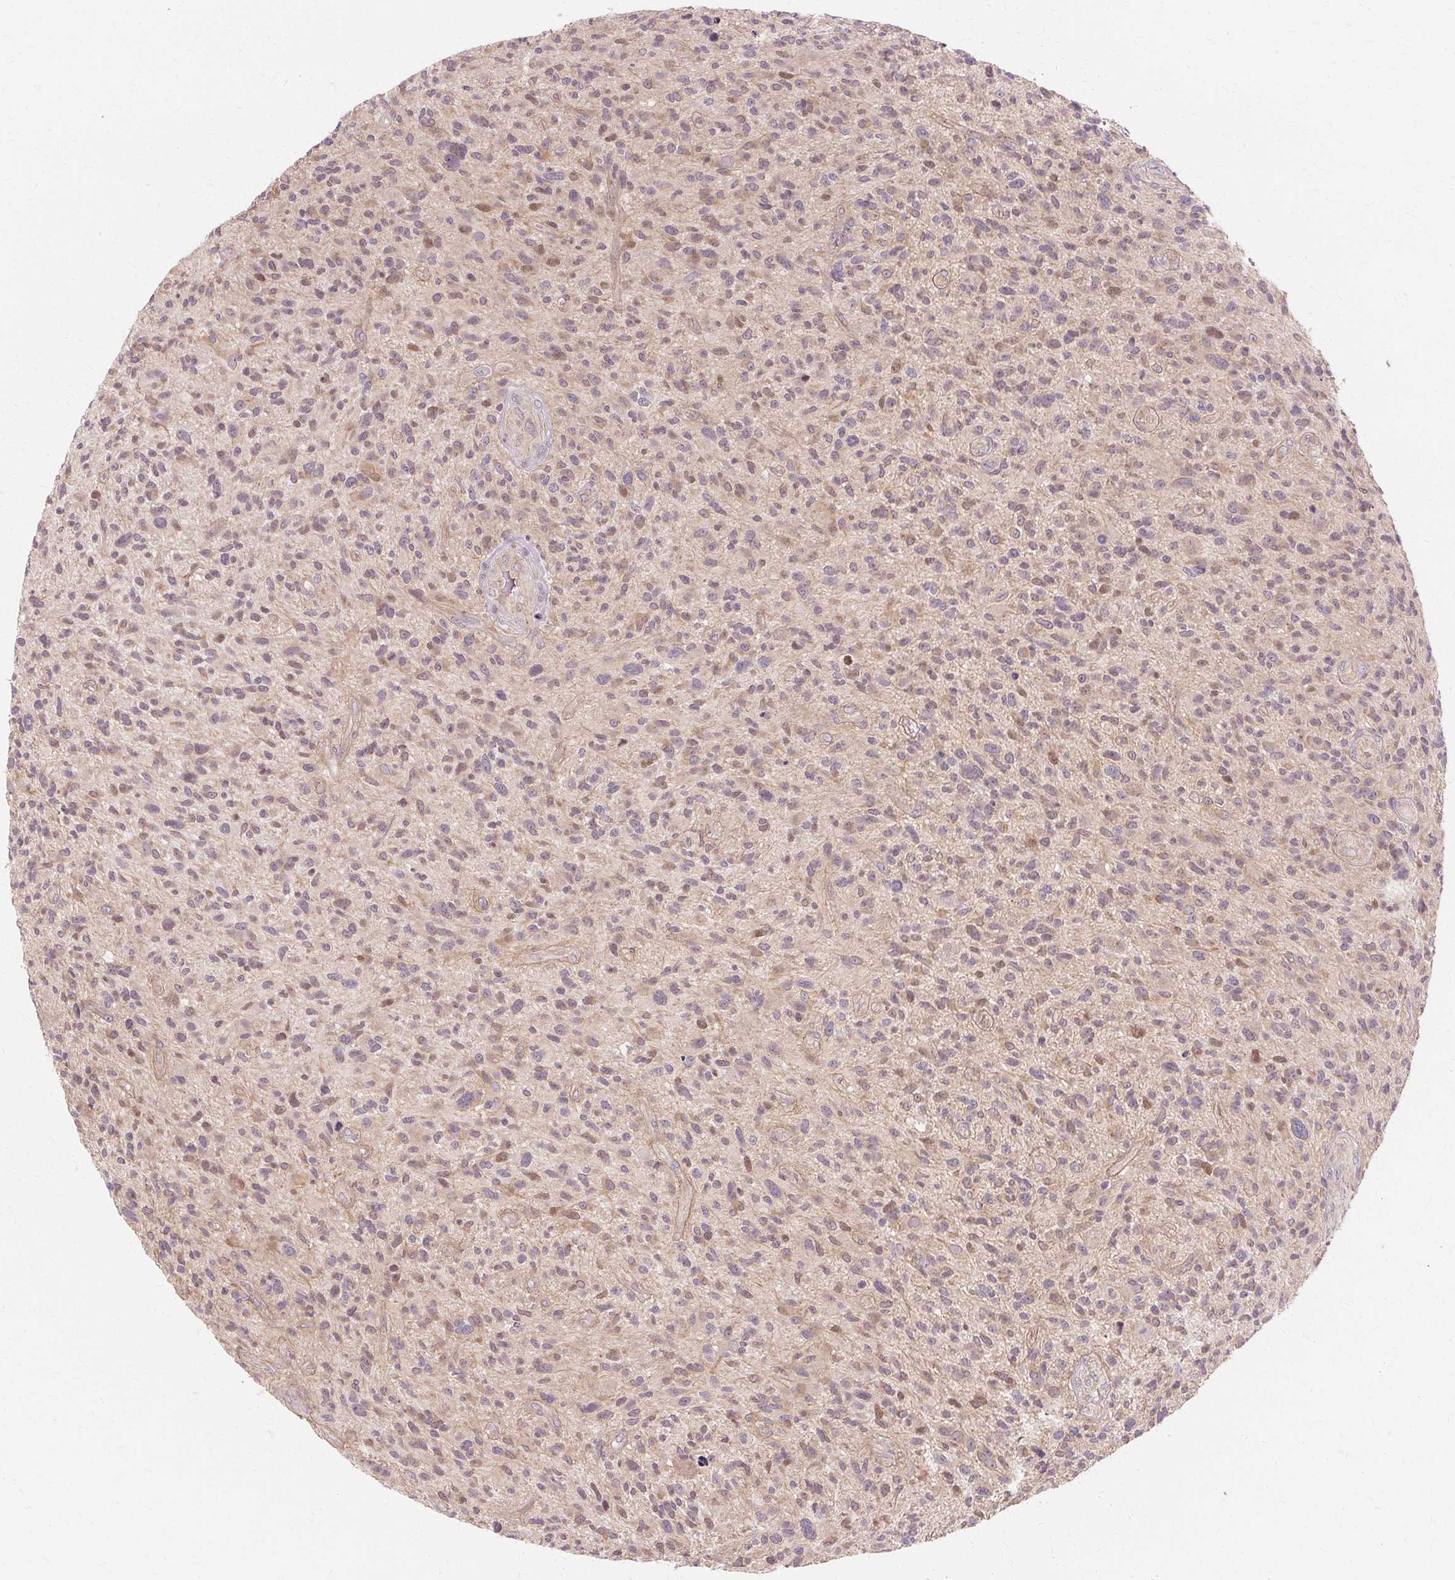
{"staining": {"intensity": "moderate", "quantity": "<25%", "location": "nuclear"}, "tissue": "glioma", "cell_type": "Tumor cells", "image_type": "cancer", "snomed": [{"axis": "morphology", "description": "Glioma, malignant, High grade"}, {"axis": "topography", "description": "Brain"}], "caption": "Moderate nuclear positivity for a protein is present in about <25% of tumor cells of glioma using immunohistochemistry.", "gene": "USP8", "patient": {"sex": "male", "age": 47}}